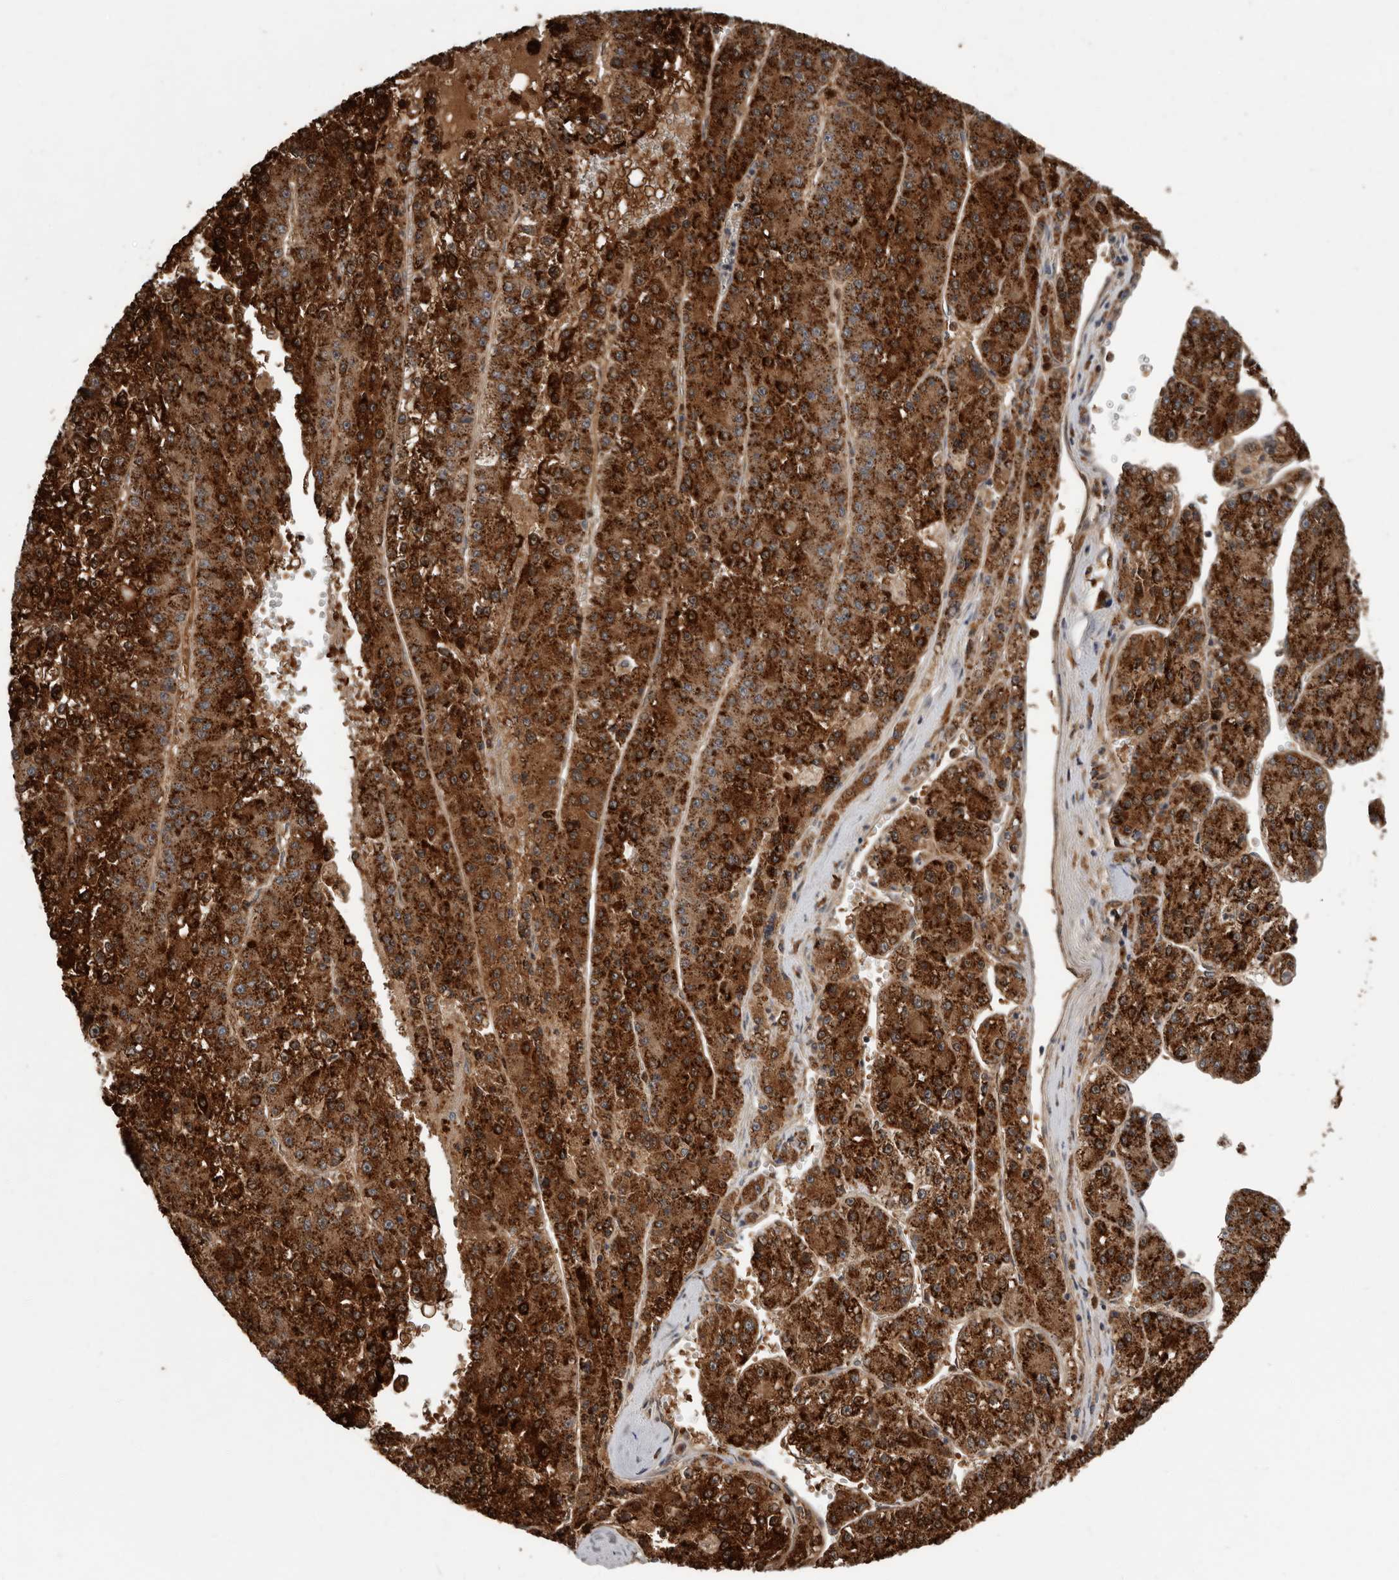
{"staining": {"intensity": "strong", "quantity": ">75%", "location": "cytoplasmic/membranous"}, "tissue": "liver cancer", "cell_type": "Tumor cells", "image_type": "cancer", "snomed": [{"axis": "morphology", "description": "Carcinoma, Hepatocellular, NOS"}, {"axis": "topography", "description": "Liver"}], "caption": "Strong cytoplasmic/membranous expression for a protein is appreciated in about >75% of tumor cells of hepatocellular carcinoma (liver) using immunohistochemistry.", "gene": "FGFR4", "patient": {"sex": "female", "age": 73}}